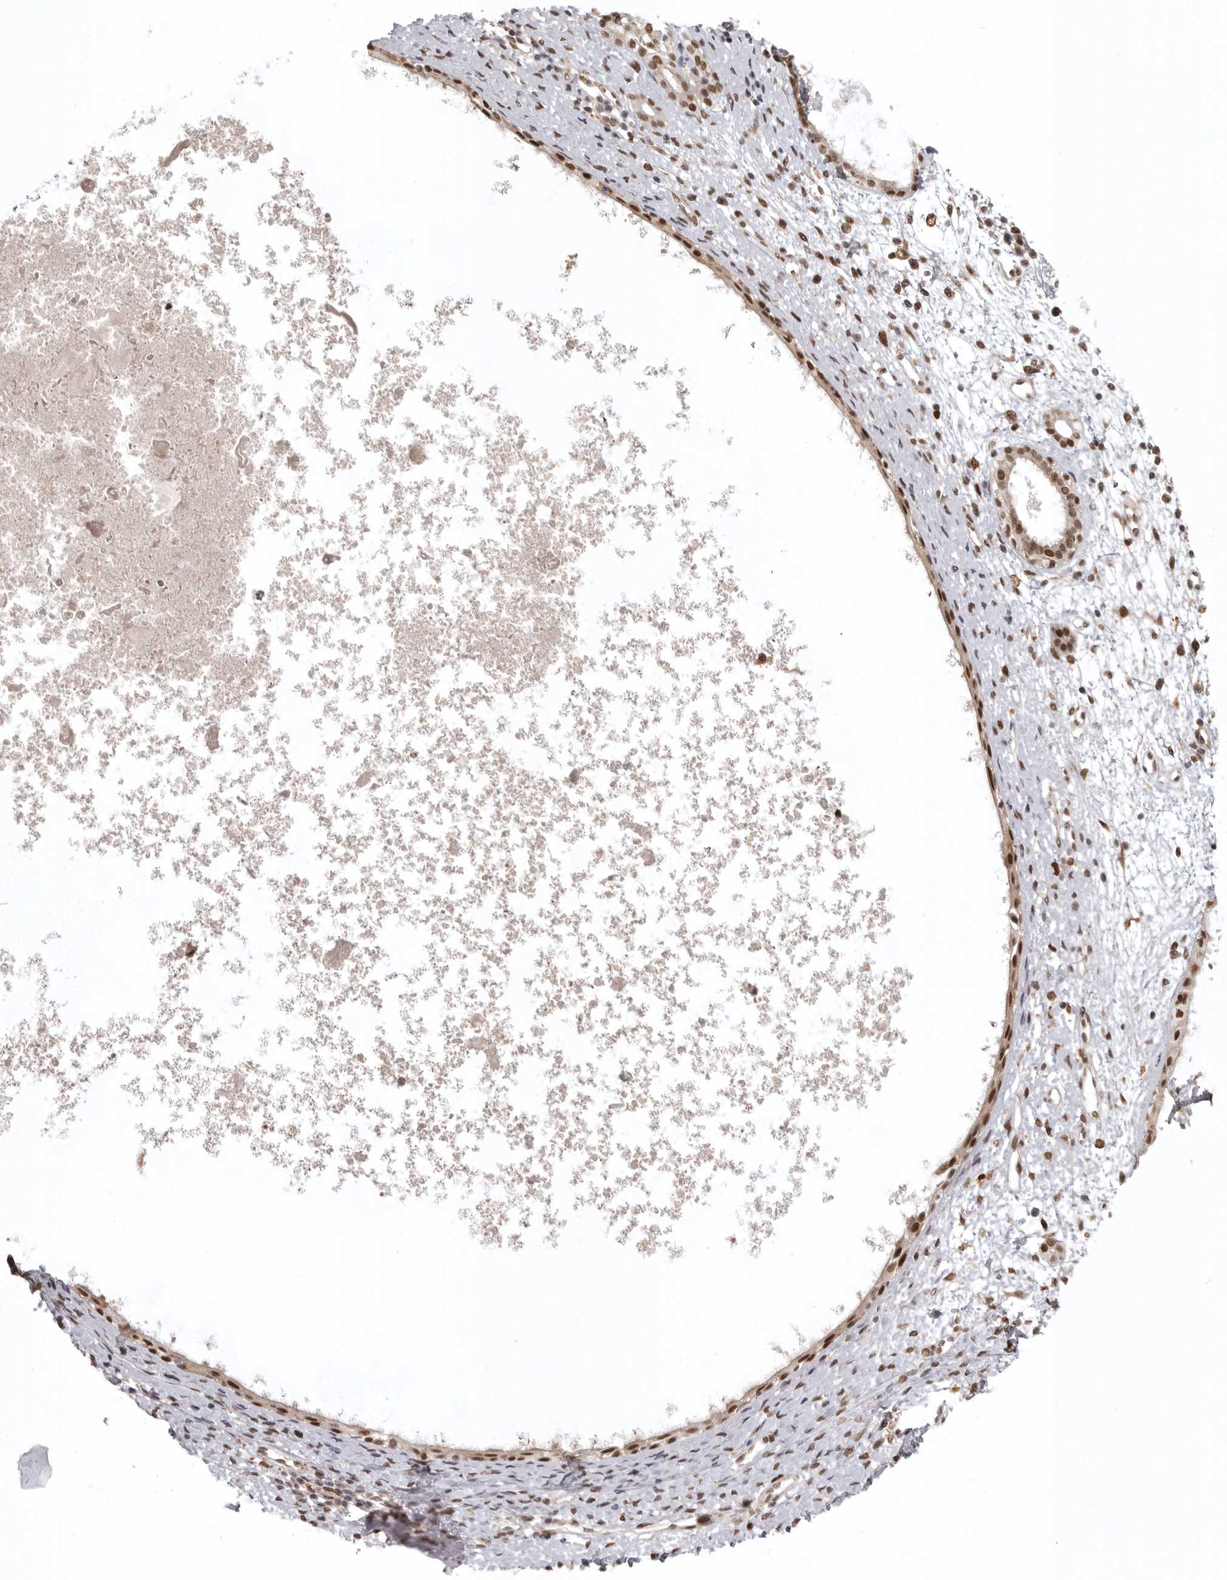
{"staining": {"intensity": "strong", "quantity": ">75%", "location": "nuclear"}, "tissue": "nasopharynx", "cell_type": "Respiratory epithelial cells", "image_type": "normal", "snomed": [{"axis": "morphology", "description": "Normal tissue, NOS"}, {"axis": "topography", "description": "Nasopharynx"}], "caption": "Respiratory epithelial cells show high levels of strong nuclear expression in about >75% of cells in benign human nasopharynx. (brown staining indicates protein expression, while blue staining denotes nuclei).", "gene": "ISG20L2", "patient": {"sex": "male", "age": 22}}